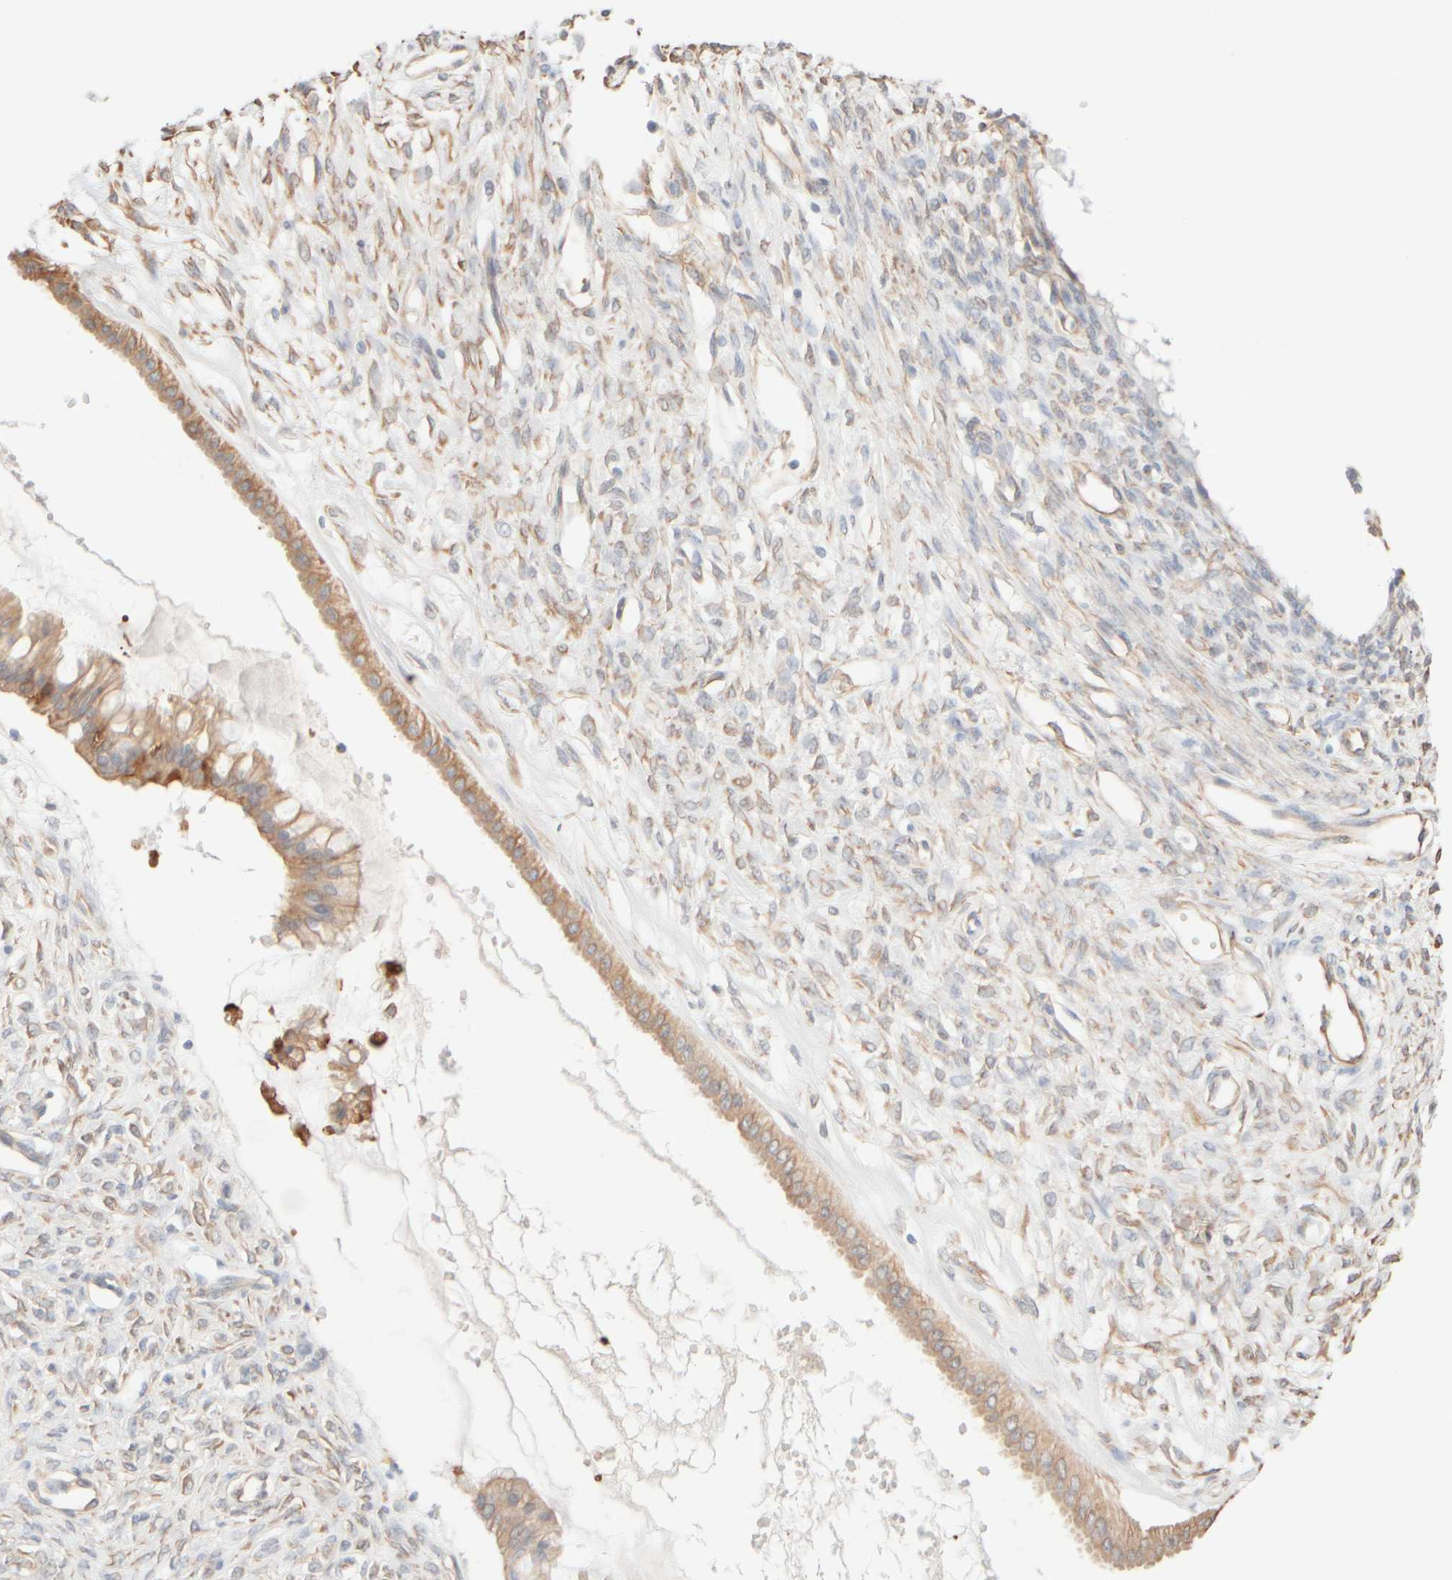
{"staining": {"intensity": "moderate", "quantity": ">75%", "location": "cytoplasmic/membranous"}, "tissue": "ovarian cancer", "cell_type": "Tumor cells", "image_type": "cancer", "snomed": [{"axis": "morphology", "description": "Cystadenocarcinoma, mucinous, NOS"}, {"axis": "topography", "description": "Ovary"}], "caption": "Ovarian mucinous cystadenocarcinoma tissue displays moderate cytoplasmic/membranous positivity in approximately >75% of tumor cells, visualized by immunohistochemistry. The staining is performed using DAB (3,3'-diaminobenzidine) brown chromogen to label protein expression. The nuclei are counter-stained blue using hematoxylin.", "gene": "KRT15", "patient": {"sex": "female", "age": 73}}